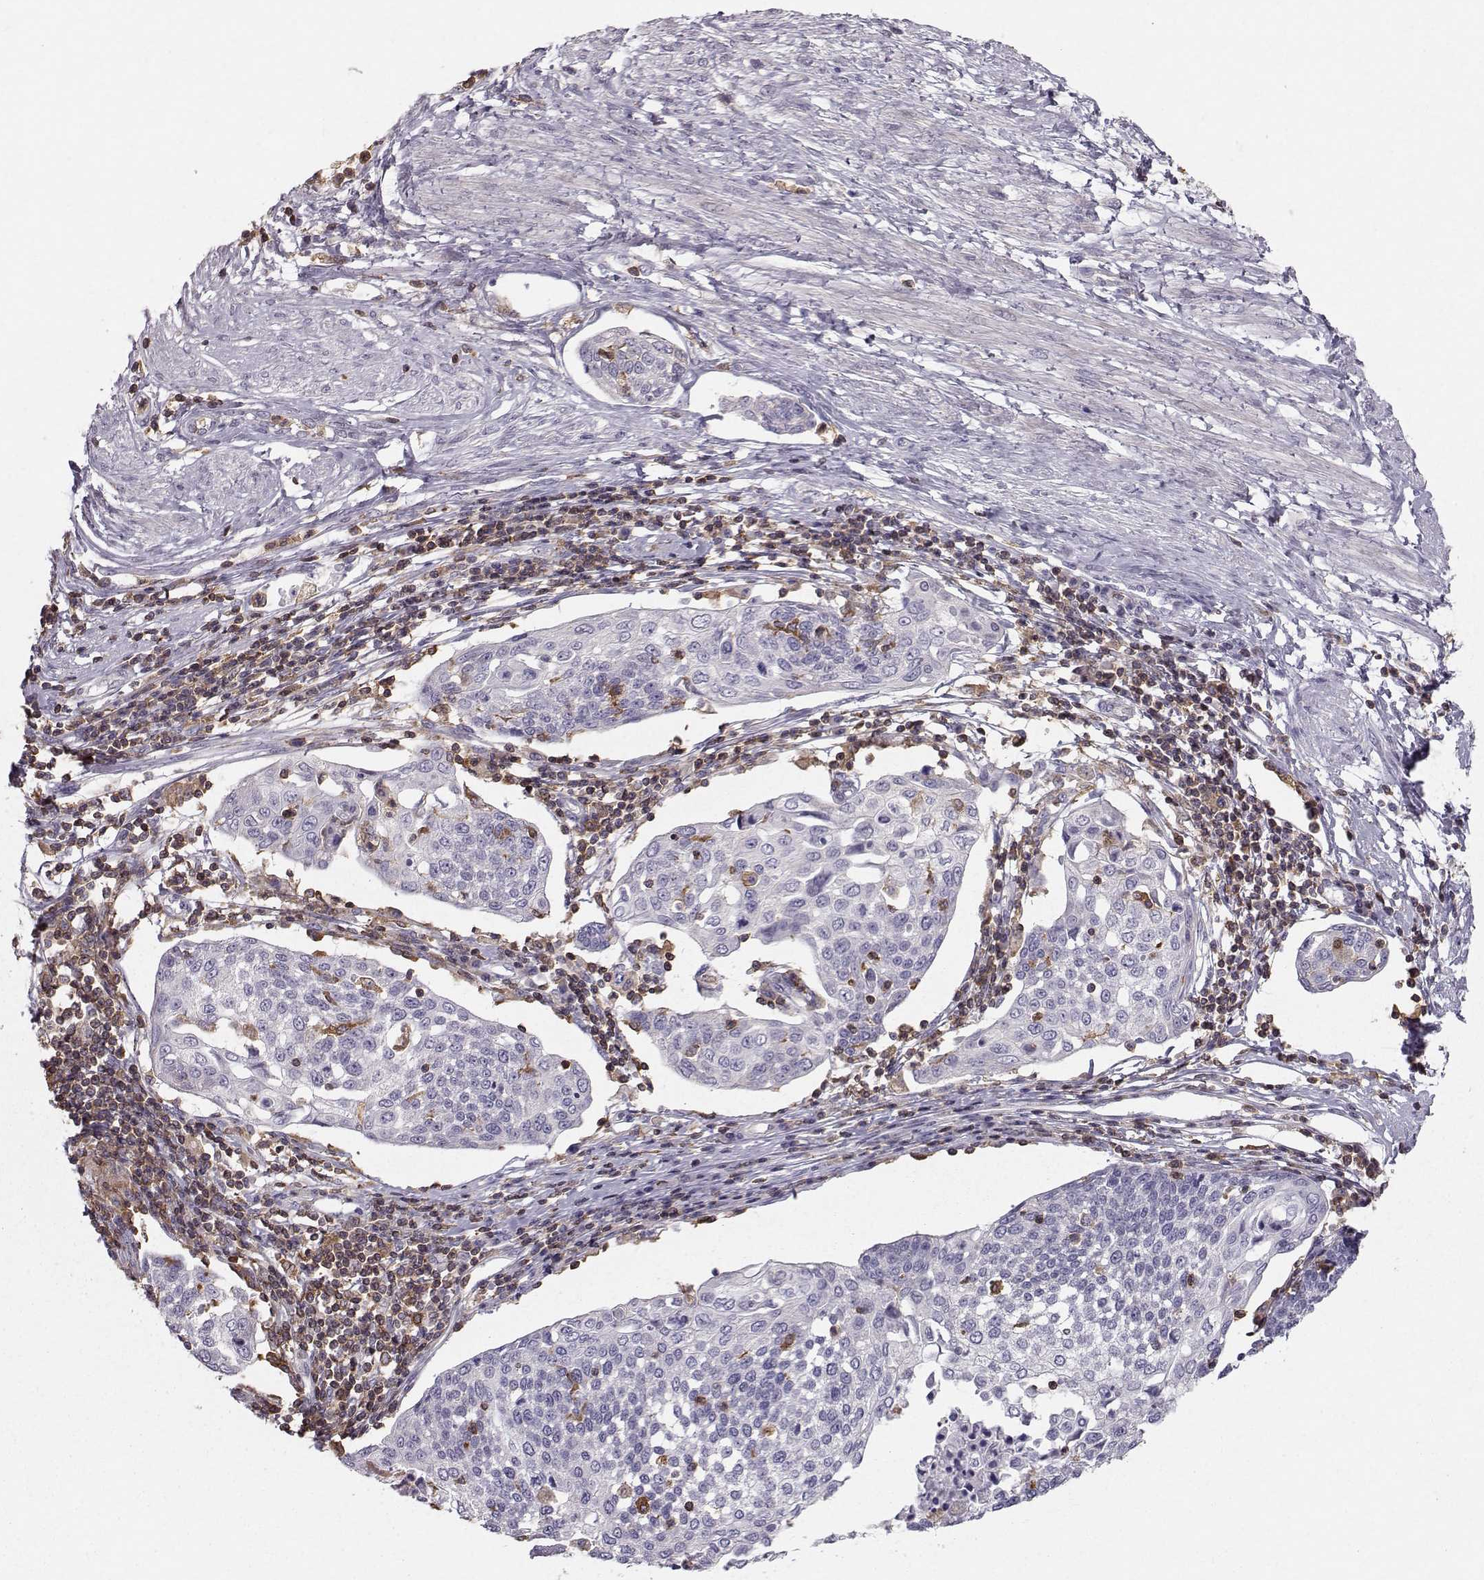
{"staining": {"intensity": "negative", "quantity": "none", "location": "none"}, "tissue": "cervical cancer", "cell_type": "Tumor cells", "image_type": "cancer", "snomed": [{"axis": "morphology", "description": "Squamous cell carcinoma, NOS"}, {"axis": "topography", "description": "Cervix"}], "caption": "High magnification brightfield microscopy of cervical cancer (squamous cell carcinoma) stained with DAB (3,3'-diaminobenzidine) (brown) and counterstained with hematoxylin (blue): tumor cells show no significant positivity.", "gene": "ZBTB32", "patient": {"sex": "female", "age": 34}}